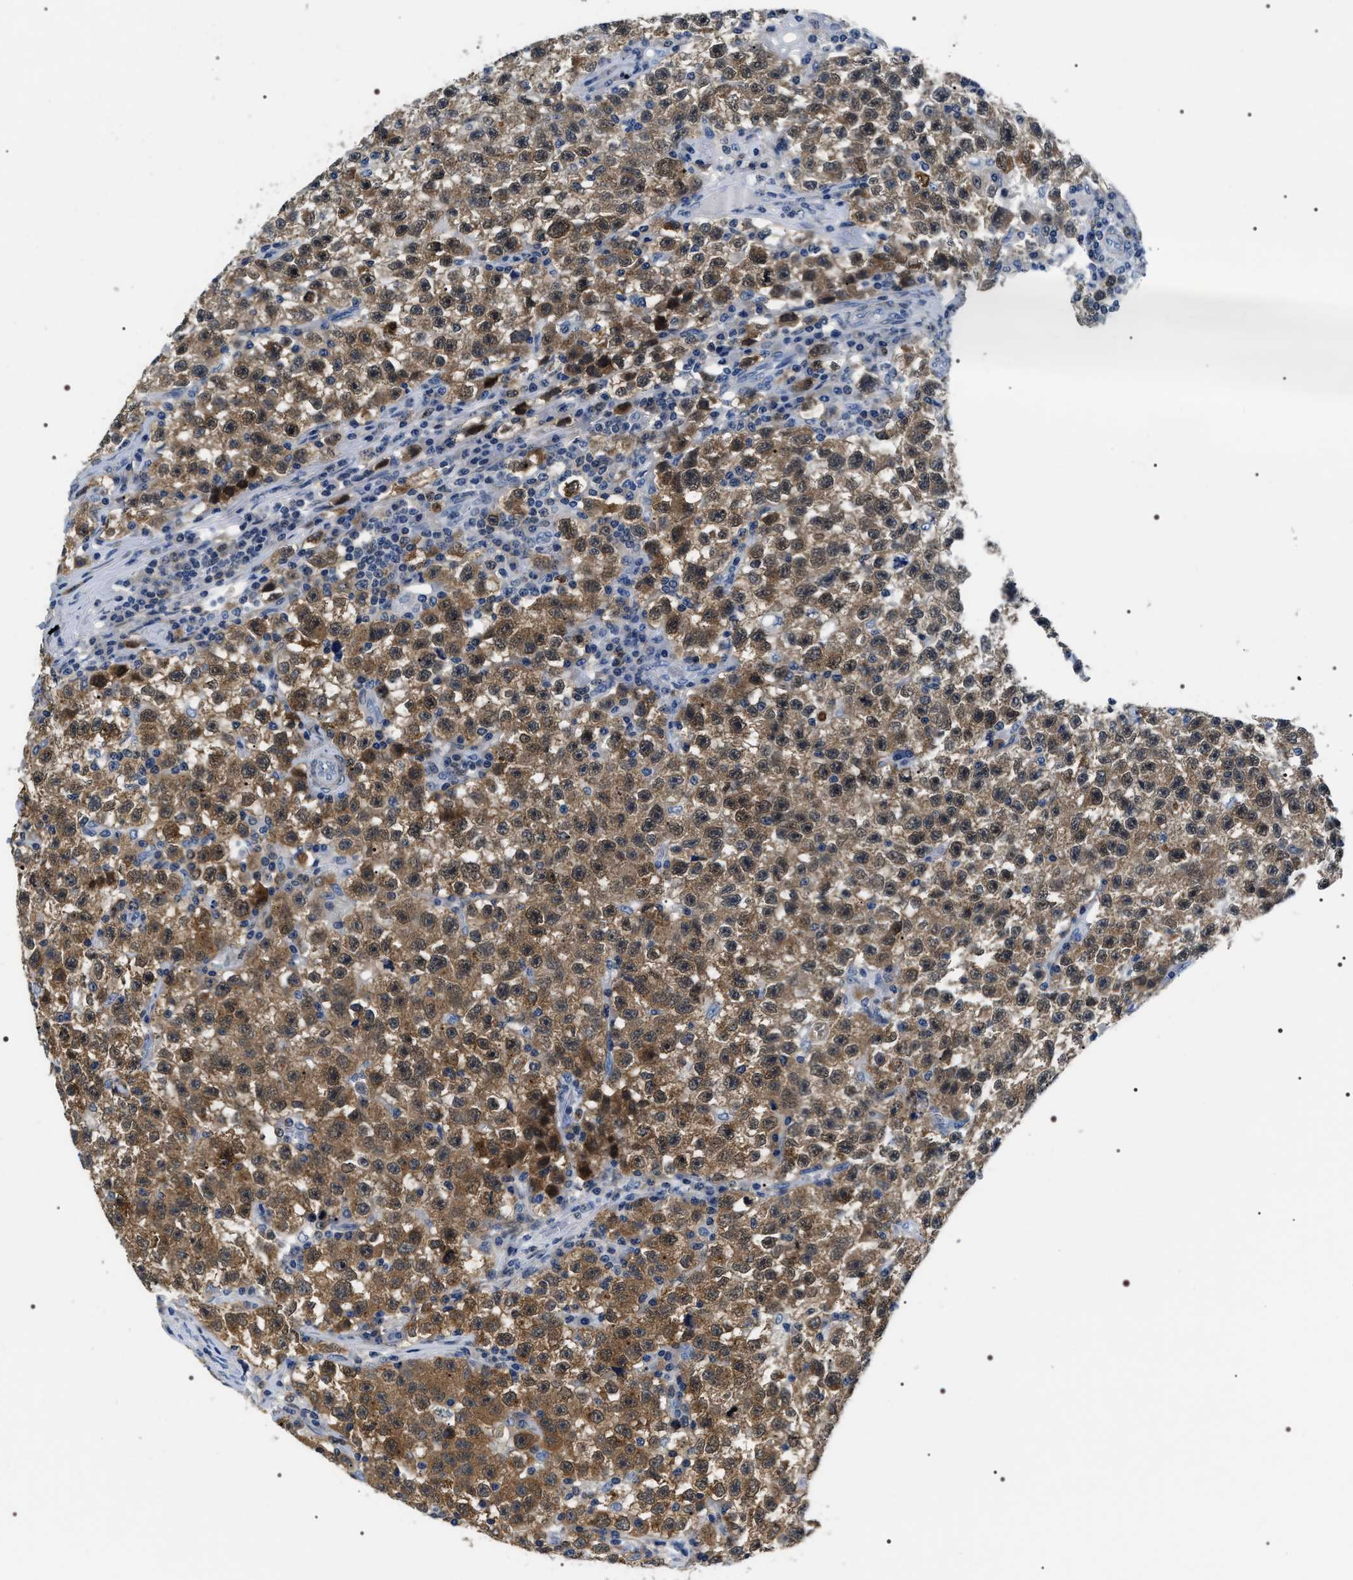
{"staining": {"intensity": "moderate", "quantity": ">75%", "location": "cytoplasmic/membranous"}, "tissue": "testis cancer", "cell_type": "Tumor cells", "image_type": "cancer", "snomed": [{"axis": "morphology", "description": "Seminoma, NOS"}, {"axis": "topography", "description": "Testis"}], "caption": "This is an image of immunohistochemistry (IHC) staining of testis seminoma, which shows moderate staining in the cytoplasmic/membranous of tumor cells.", "gene": "BAG2", "patient": {"sex": "male", "age": 22}}